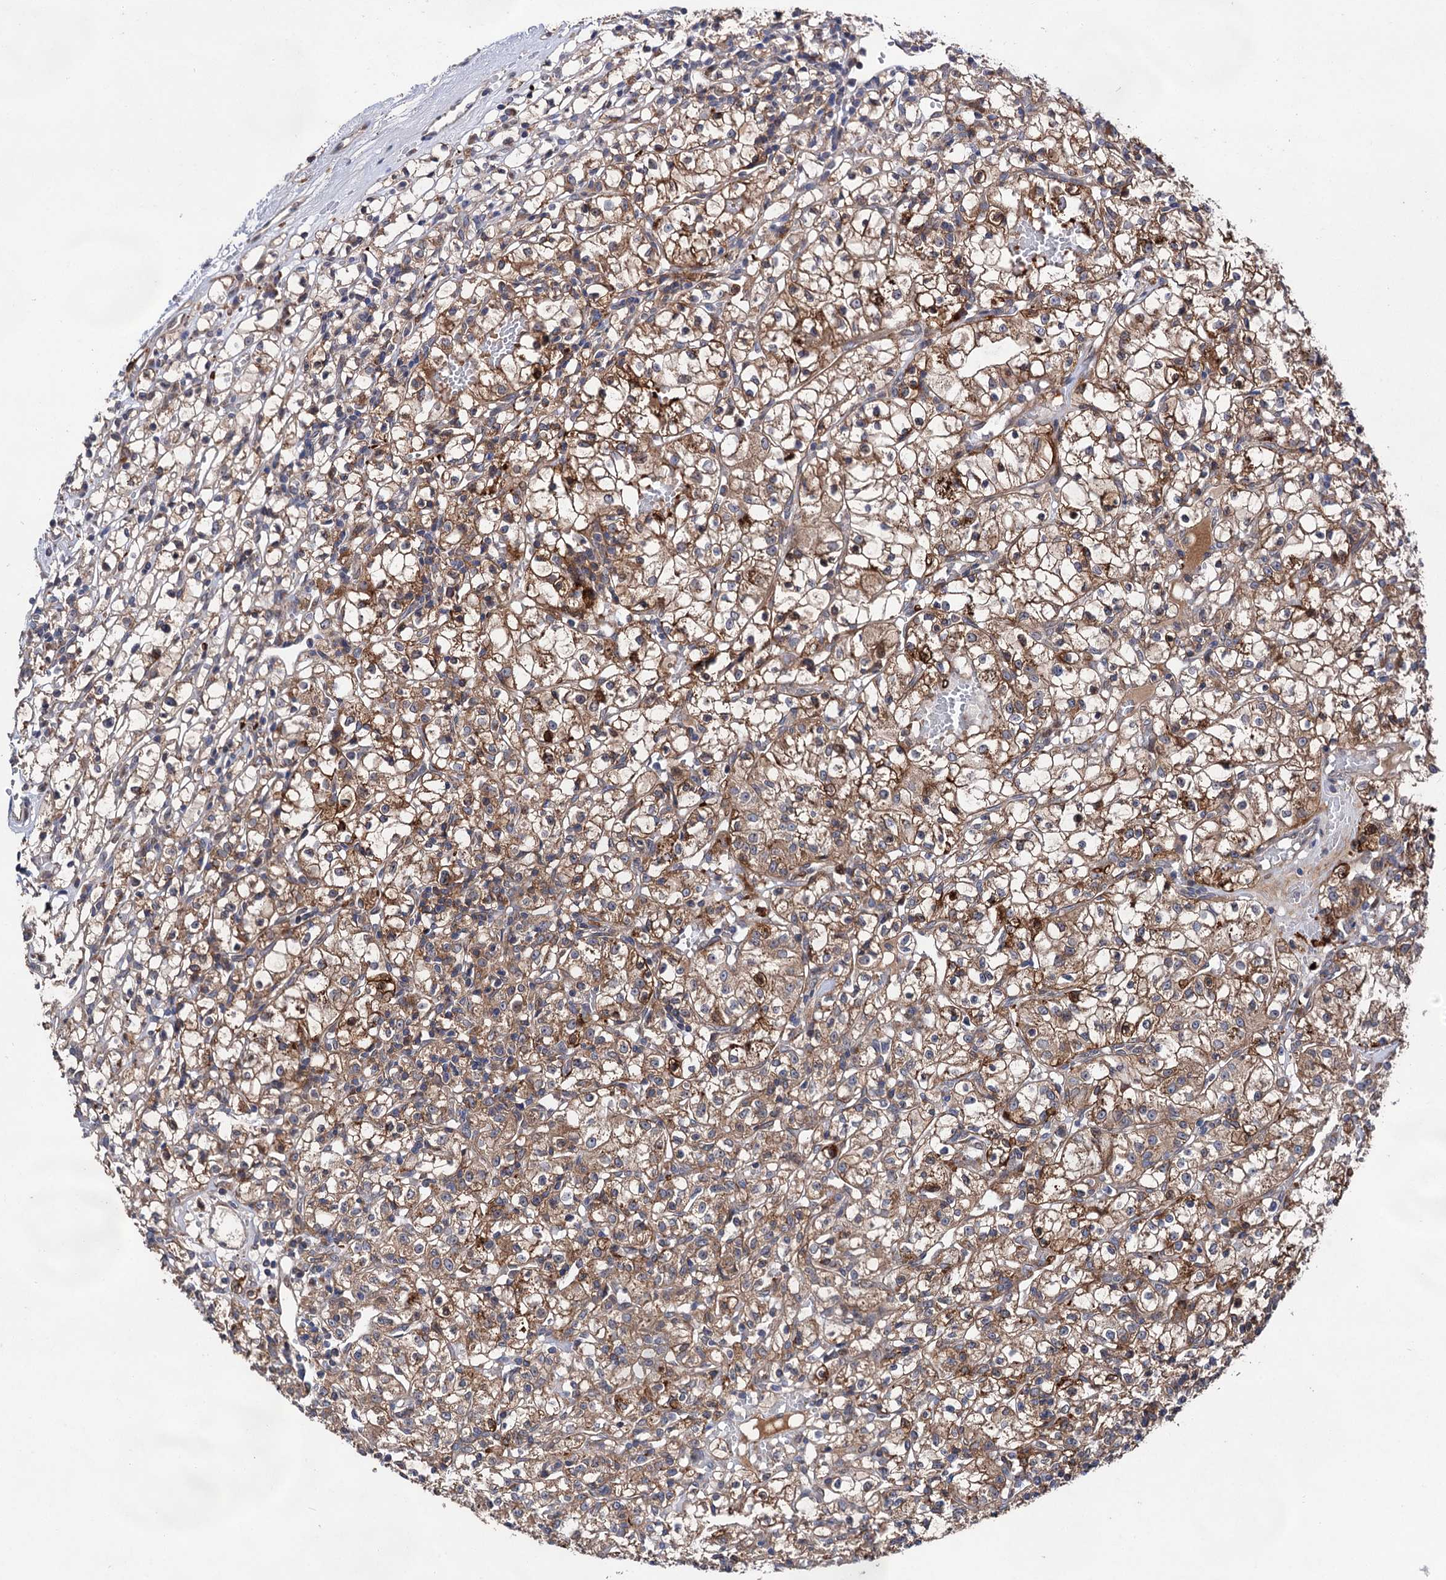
{"staining": {"intensity": "moderate", "quantity": ">75%", "location": "cytoplasmic/membranous"}, "tissue": "renal cancer", "cell_type": "Tumor cells", "image_type": "cancer", "snomed": [{"axis": "morphology", "description": "Adenocarcinoma, NOS"}, {"axis": "topography", "description": "Kidney"}], "caption": "This image exhibits IHC staining of renal cancer (adenocarcinoma), with medium moderate cytoplasmic/membranous expression in approximately >75% of tumor cells.", "gene": "NAA25", "patient": {"sex": "female", "age": 59}}